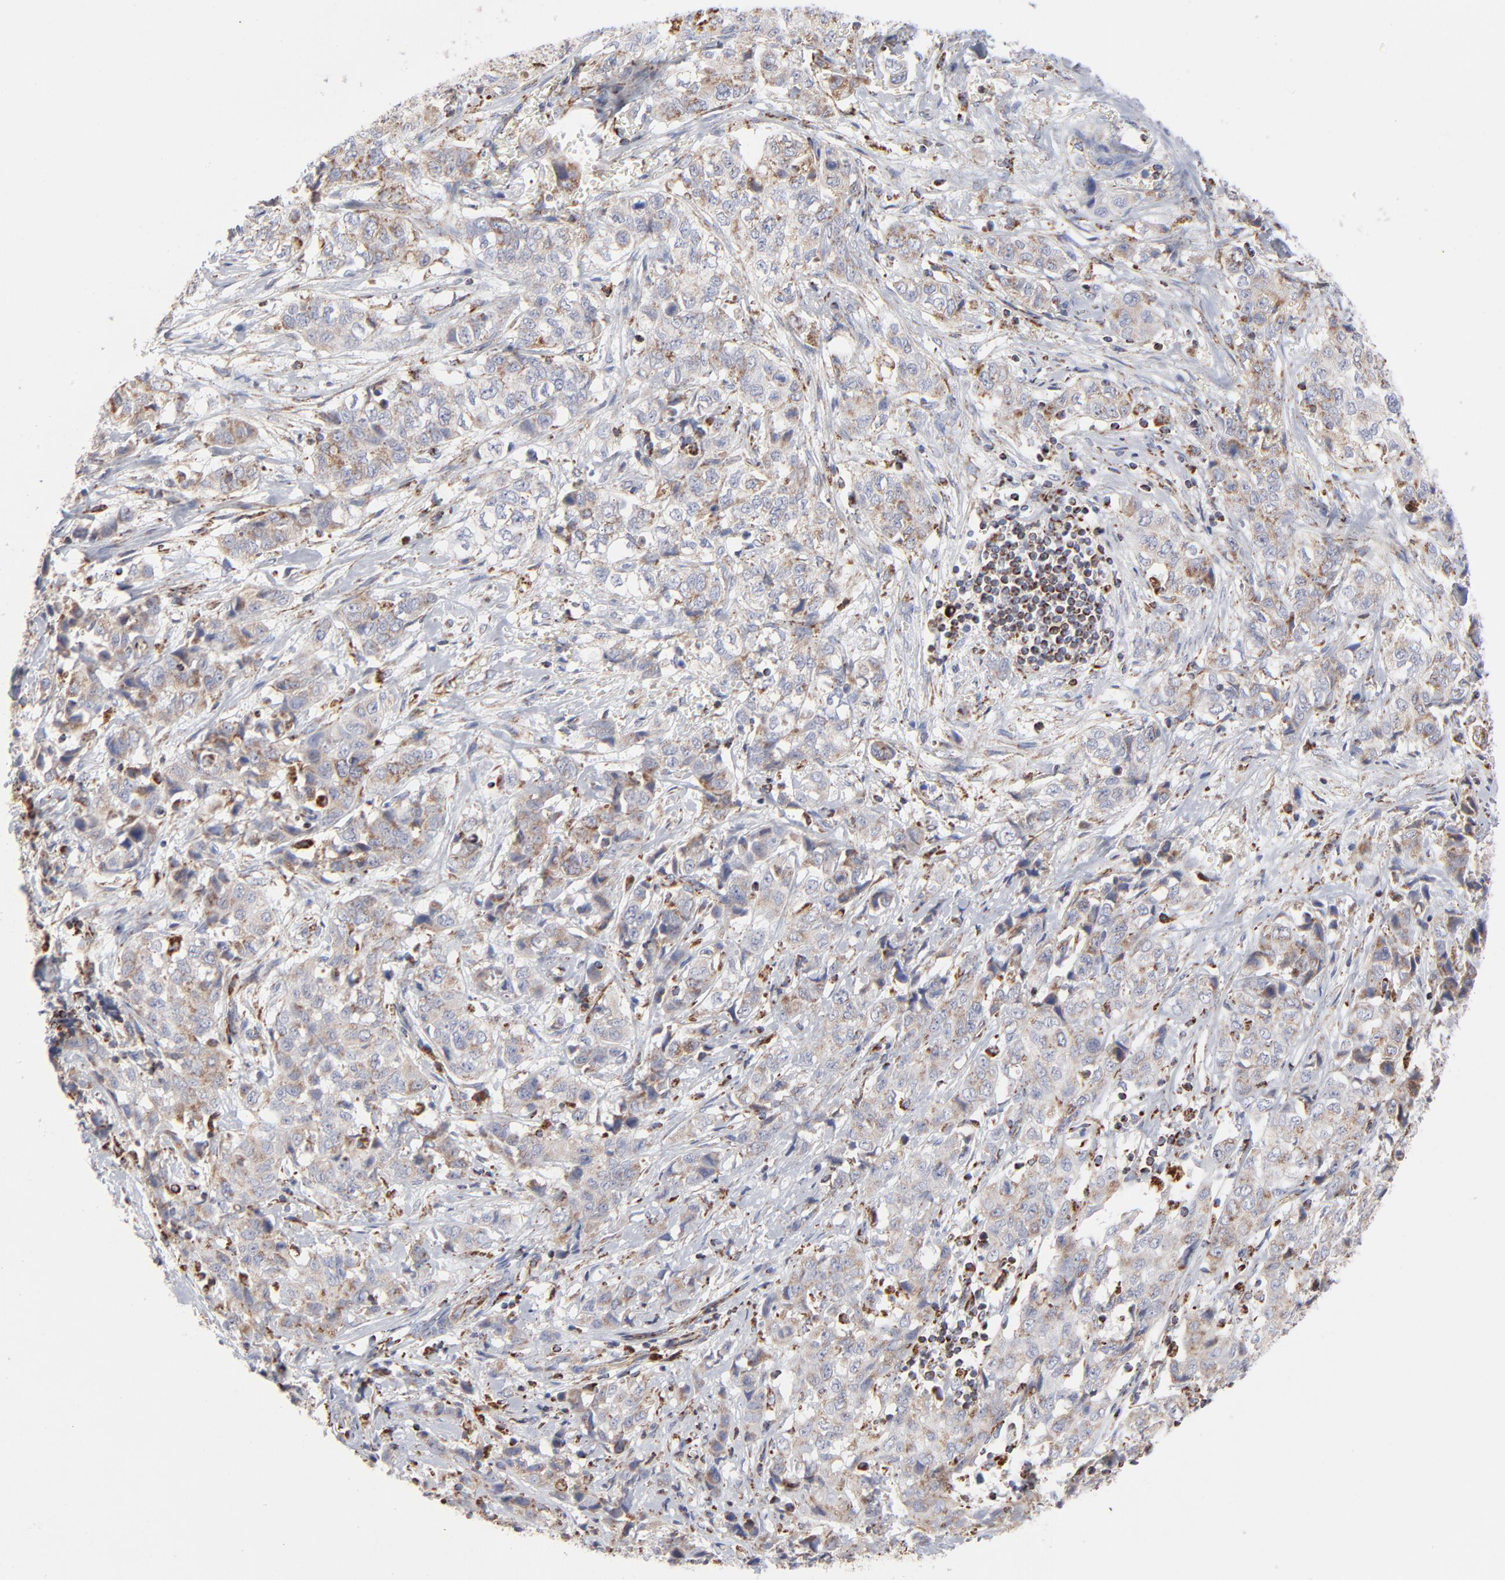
{"staining": {"intensity": "moderate", "quantity": "25%-75%", "location": "cytoplasmic/membranous"}, "tissue": "stomach cancer", "cell_type": "Tumor cells", "image_type": "cancer", "snomed": [{"axis": "morphology", "description": "Adenocarcinoma, NOS"}, {"axis": "topography", "description": "Stomach"}], "caption": "This histopathology image demonstrates IHC staining of human adenocarcinoma (stomach), with medium moderate cytoplasmic/membranous positivity in about 25%-75% of tumor cells.", "gene": "ASB3", "patient": {"sex": "male", "age": 48}}